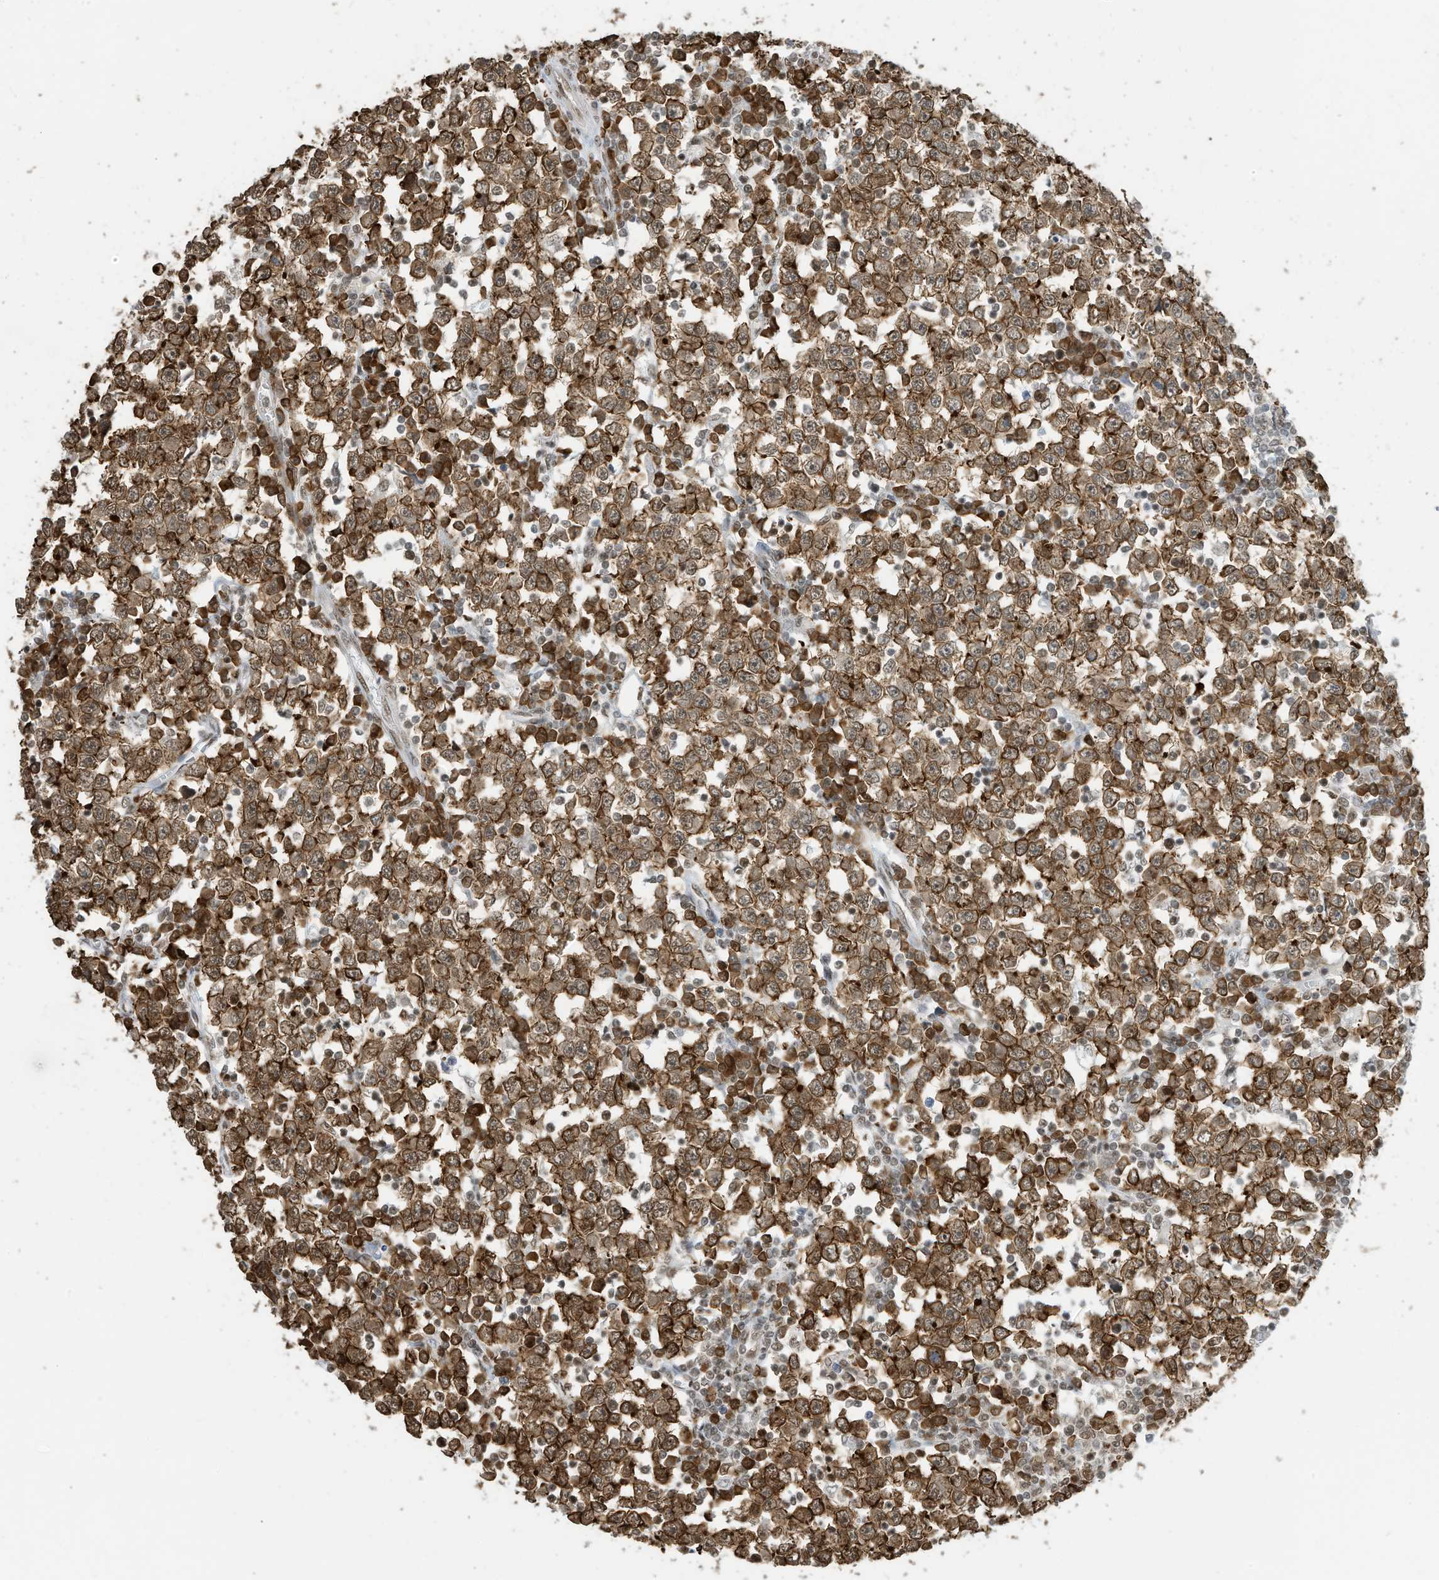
{"staining": {"intensity": "moderate", "quantity": ">75%", "location": "cytoplasmic/membranous"}, "tissue": "testis cancer", "cell_type": "Tumor cells", "image_type": "cancer", "snomed": [{"axis": "morphology", "description": "Seminoma, NOS"}, {"axis": "topography", "description": "Testis"}], "caption": "Testis cancer stained with DAB immunohistochemistry (IHC) displays medium levels of moderate cytoplasmic/membranous expression in about >75% of tumor cells.", "gene": "ZNF195", "patient": {"sex": "male", "age": 65}}